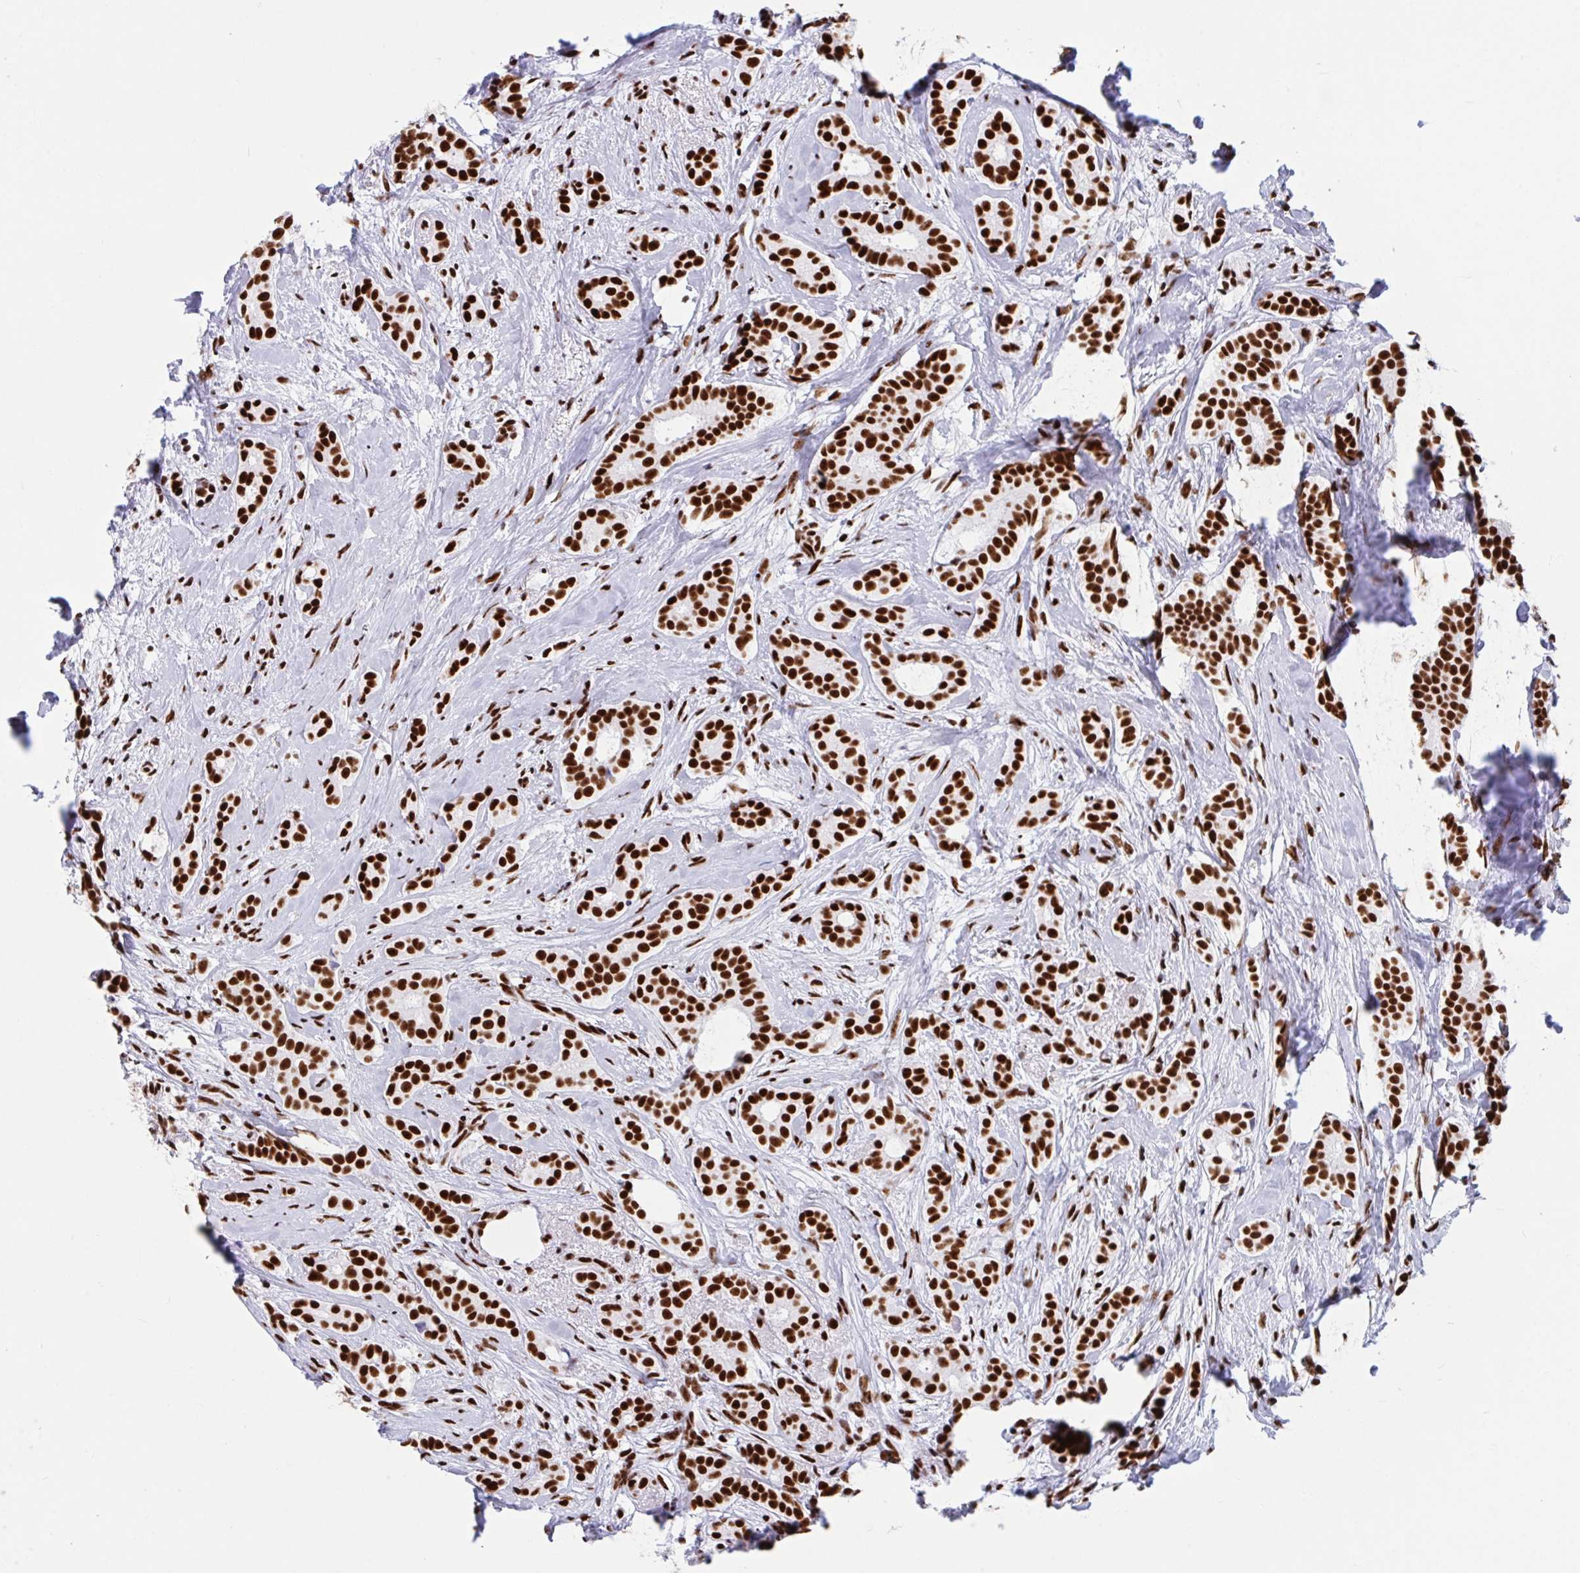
{"staining": {"intensity": "strong", "quantity": ">75%", "location": "nuclear"}, "tissue": "breast cancer", "cell_type": "Tumor cells", "image_type": "cancer", "snomed": [{"axis": "morphology", "description": "Duct carcinoma"}, {"axis": "topography", "description": "Breast"}], "caption": "Breast cancer was stained to show a protein in brown. There is high levels of strong nuclear expression in about >75% of tumor cells. The protein is stained brown, and the nuclei are stained in blue (DAB (3,3'-diaminobenzidine) IHC with brightfield microscopy, high magnification).", "gene": "IKZF2", "patient": {"sex": "female", "age": 65}}